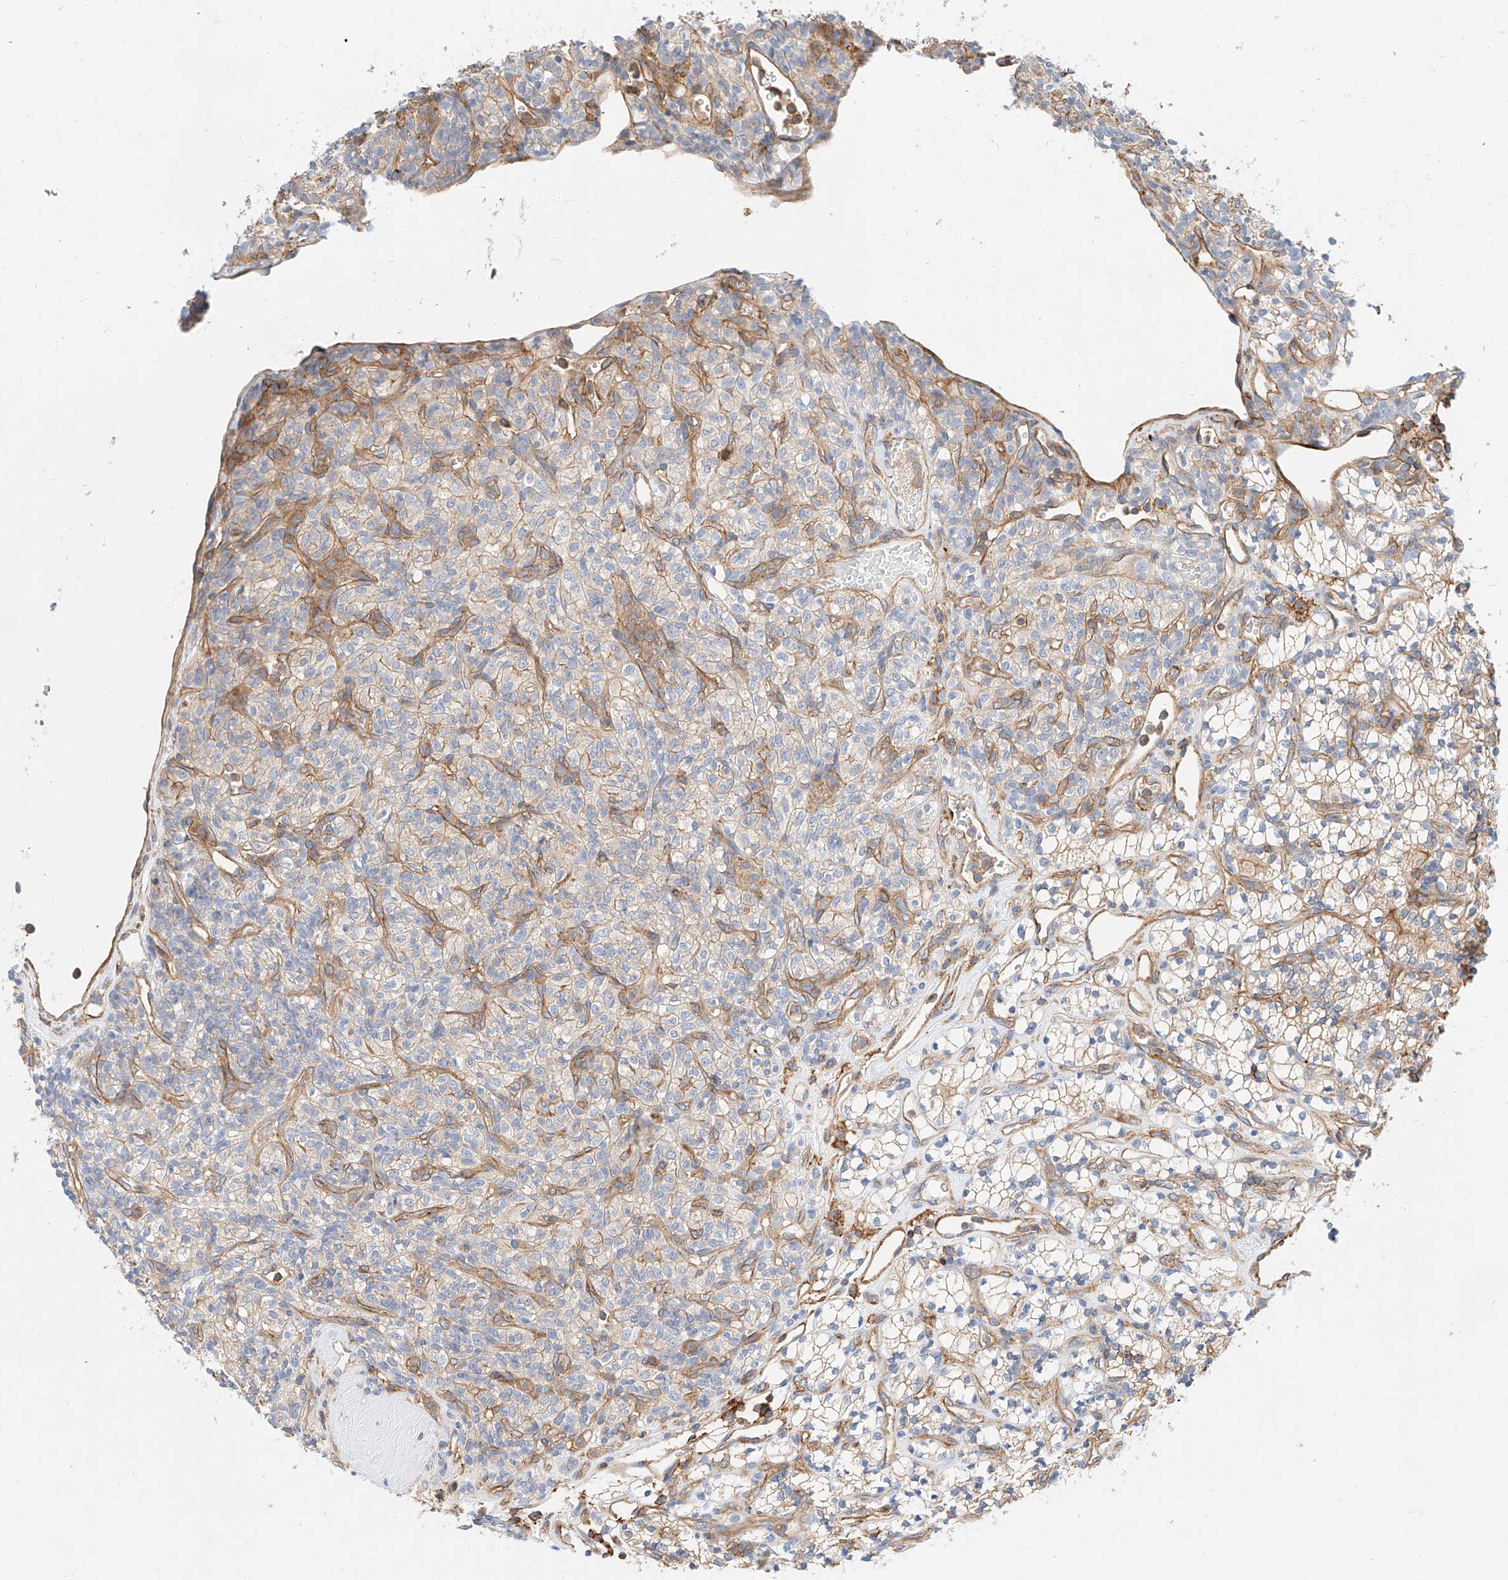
{"staining": {"intensity": "weak", "quantity": "<25%", "location": "cytoplasmic/membranous"}, "tissue": "renal cancer", "cell_type": "Tumor cells", "image_type": "cancer", "snomed": [{"axis": "morphology", "description": "Adenocarcinoma, NOS"}, {"axis": "topography", "description": "Kidney"}], "caption": "The IHC photomicrograph has no significant expression in tumor cells of renal cancer (adenocarcinoma) tissue. Brightfield microscopy of immunohistochemistry stained with DAB (brown) and hematoxylin (blue), captured at high magnification.", "gene": "HAUS4", "patient": {"sex": "male", "age": 77}}